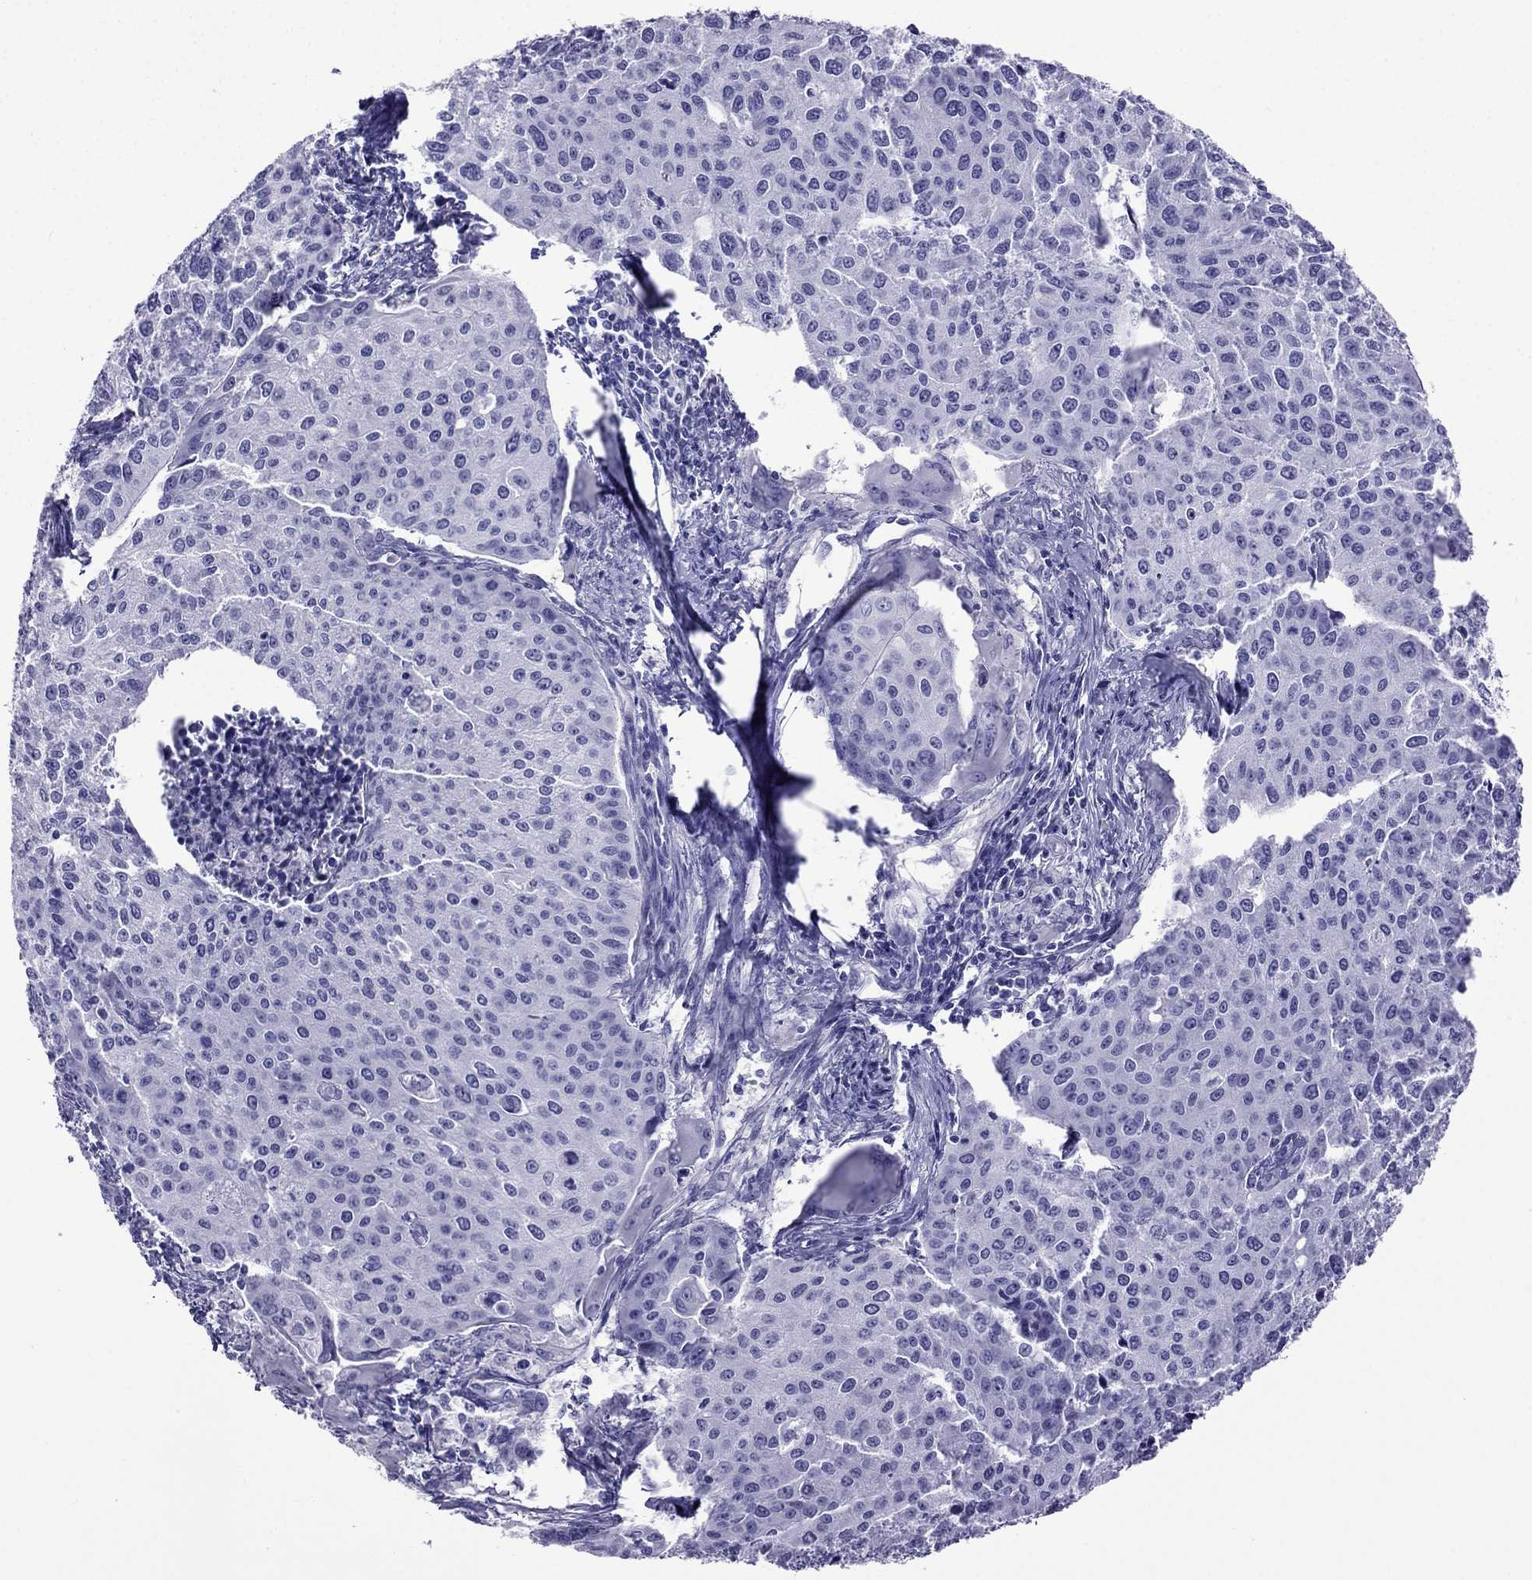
{"staining": {"intensity": "negative", "quantity": "none", "location": "none"}, "tissue": "cervical cancer", "cell_type": "Tumor cells", "image_type": "cancer", "snomed": [{"axis": "morphology", "description": "Squamous cell carcinoma, NOS"}, {"axis": "topography", "description": "Cervix"}], "caption": "Cervical cancer (squamous cell carcinoma) was stained to show a protein in brown. There is no significant staining in tumor cells.", "gene": "ARR3", "patient": {"sex": "female", "age": 38}}